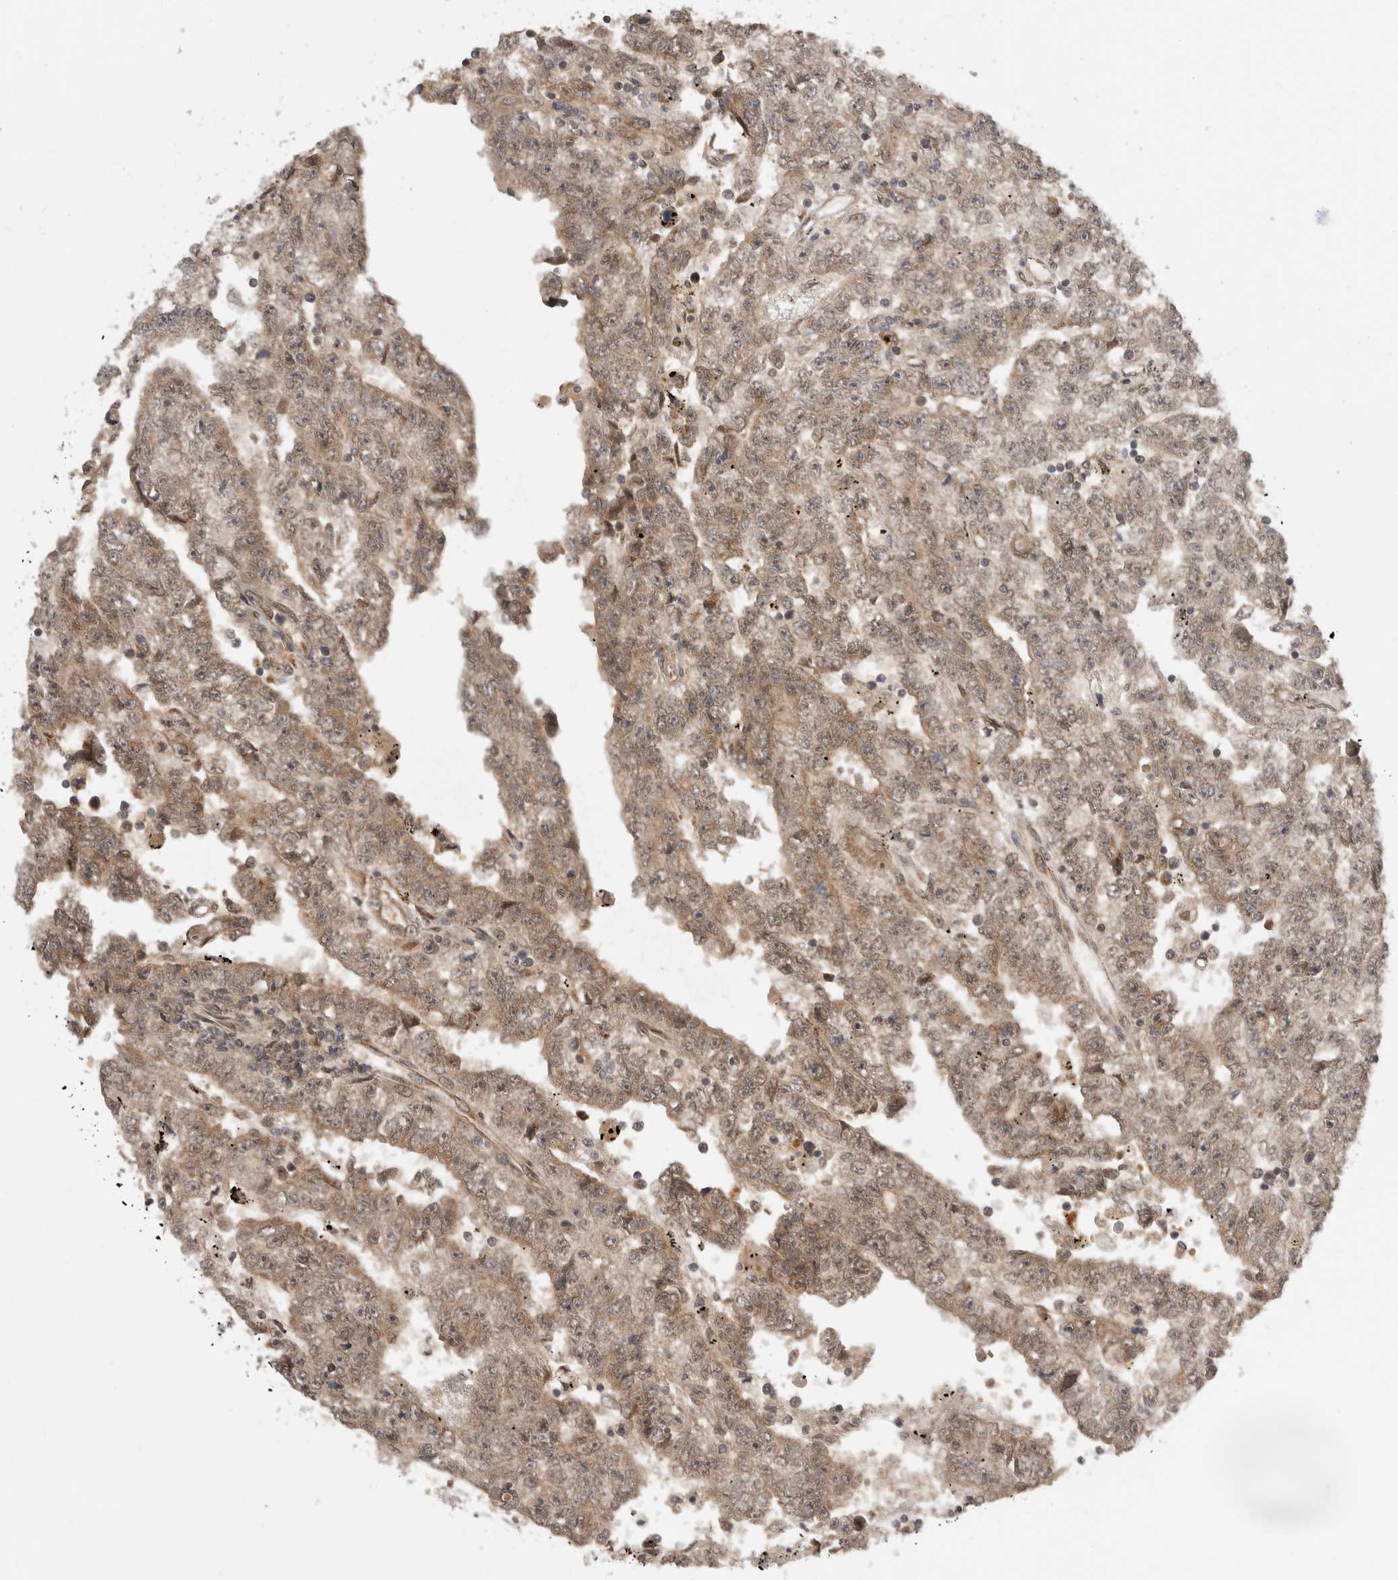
{"staining": {"intensity": "weak", "quantity": ">75%", "location": "cytoplasmic/membranous,nuclear"}, "tissue": "testis cancer", "cell_type": "Tumor cells", "image_type": "cancer", "snomed": [{"axis": "morphology", "description": "Carcinoma, Embryonal, NOS"}, {"axis": "topography", "description": "Testis"}], "caption": "Immunohistochemistry of testis embryonal carcinoma exhibits low levels of weak cytoplasmic/membranous and nuclear expression in about >75% of tumor cells.", "gene": "TMEM65", "patient": {"sex": "male", "age": 25}}